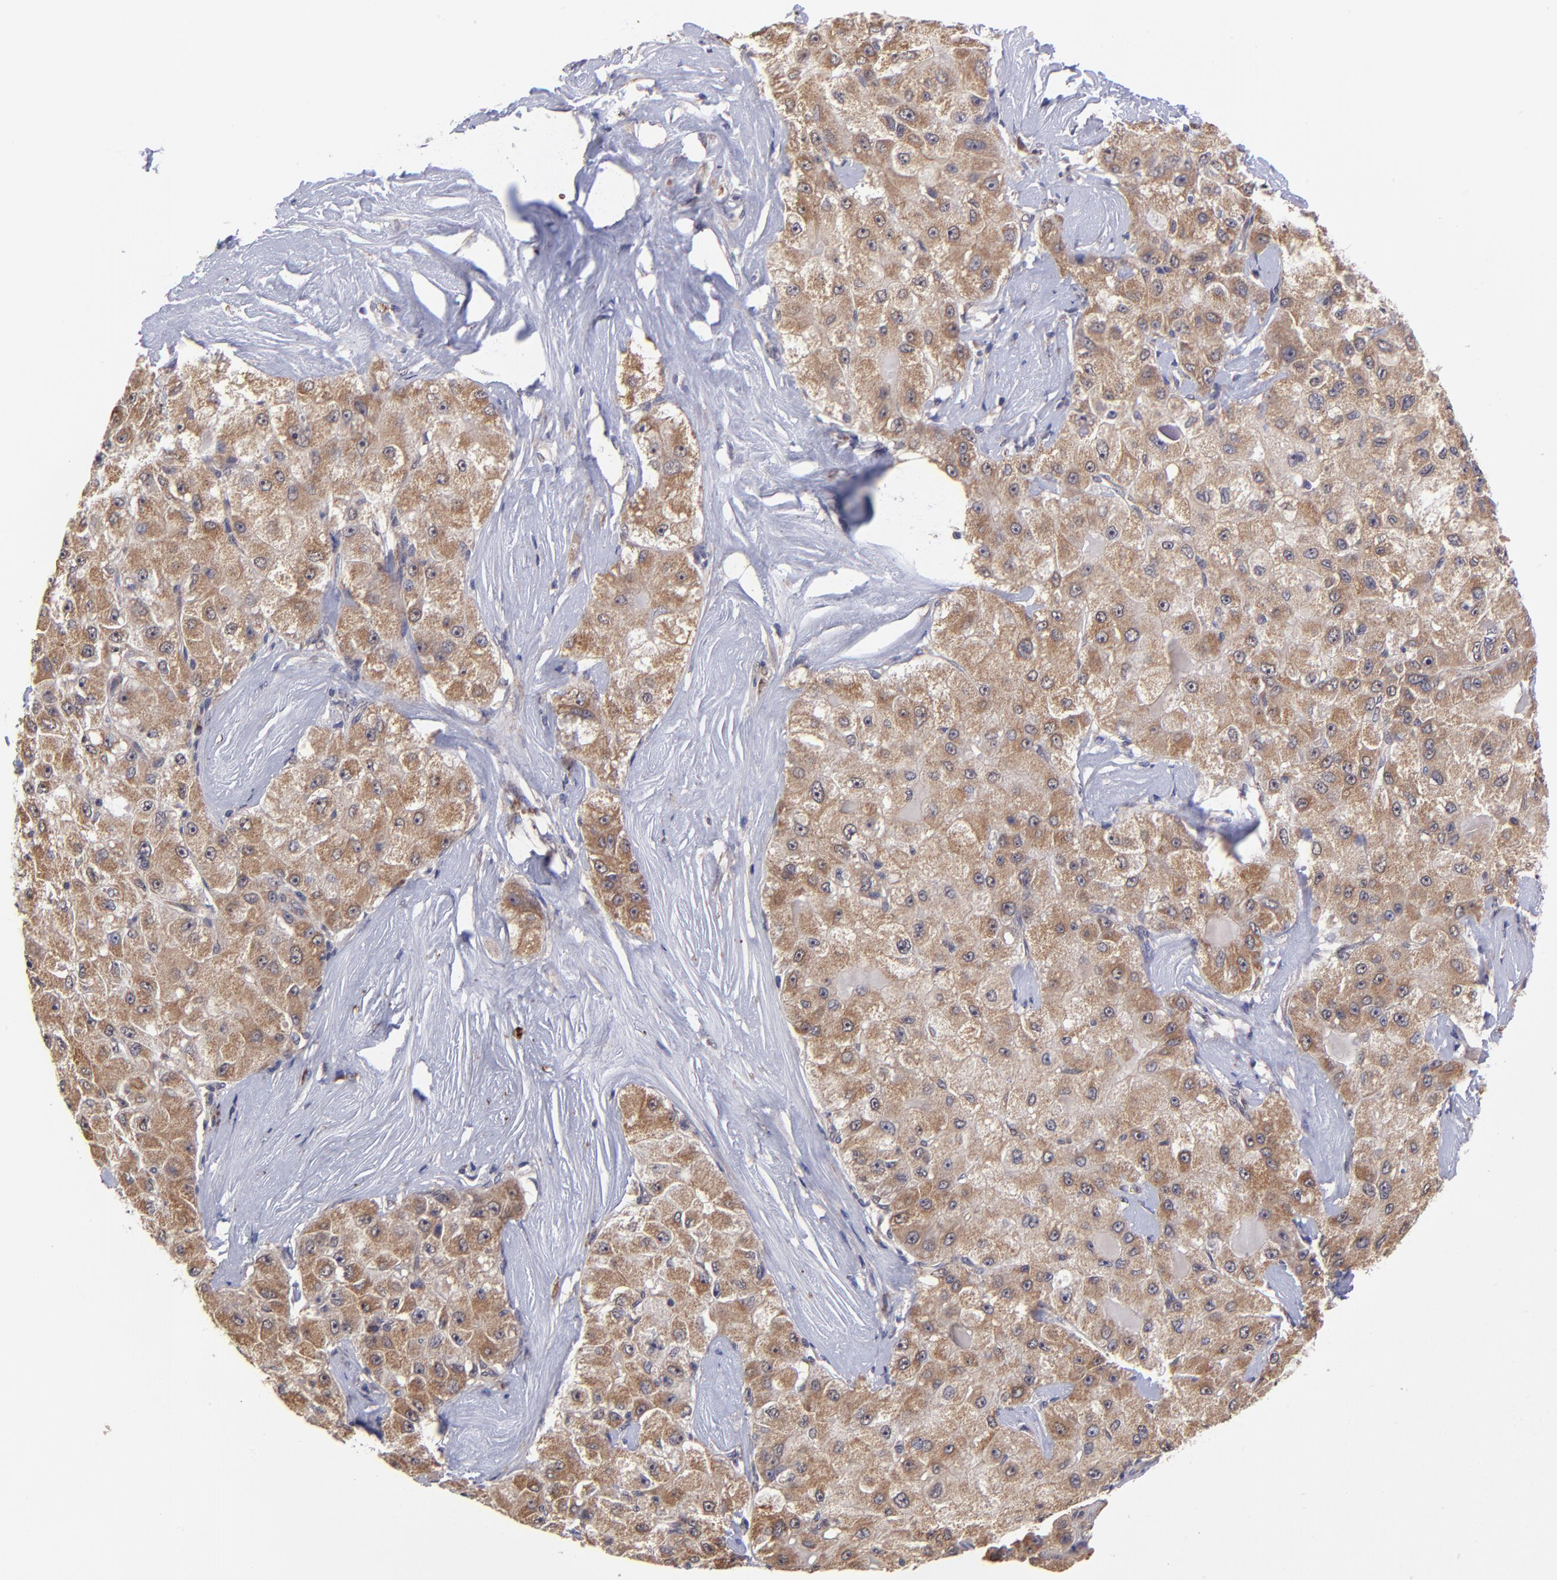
{"staining": {"intensity": "strong", "quantity": ">75%", "location": "cytoplasmic/membranous"}, "tissue": "liver cancer", "cell_type": "Tumor cells", "image_type": "cancer", "snomed": [{"axis": "morphology", "description": "Carcinoma, Hepatocellular, NOS"}, {"axis": "topography", "description": "Liver"}], "caption": "This is an image of immunohistochemistry staining of liver cancer, which shows strong staining in the cytoplasmic/membranous of tumor cells.", "gene": "UBE2H", "patient": {"sex": "male", "age": 80}}